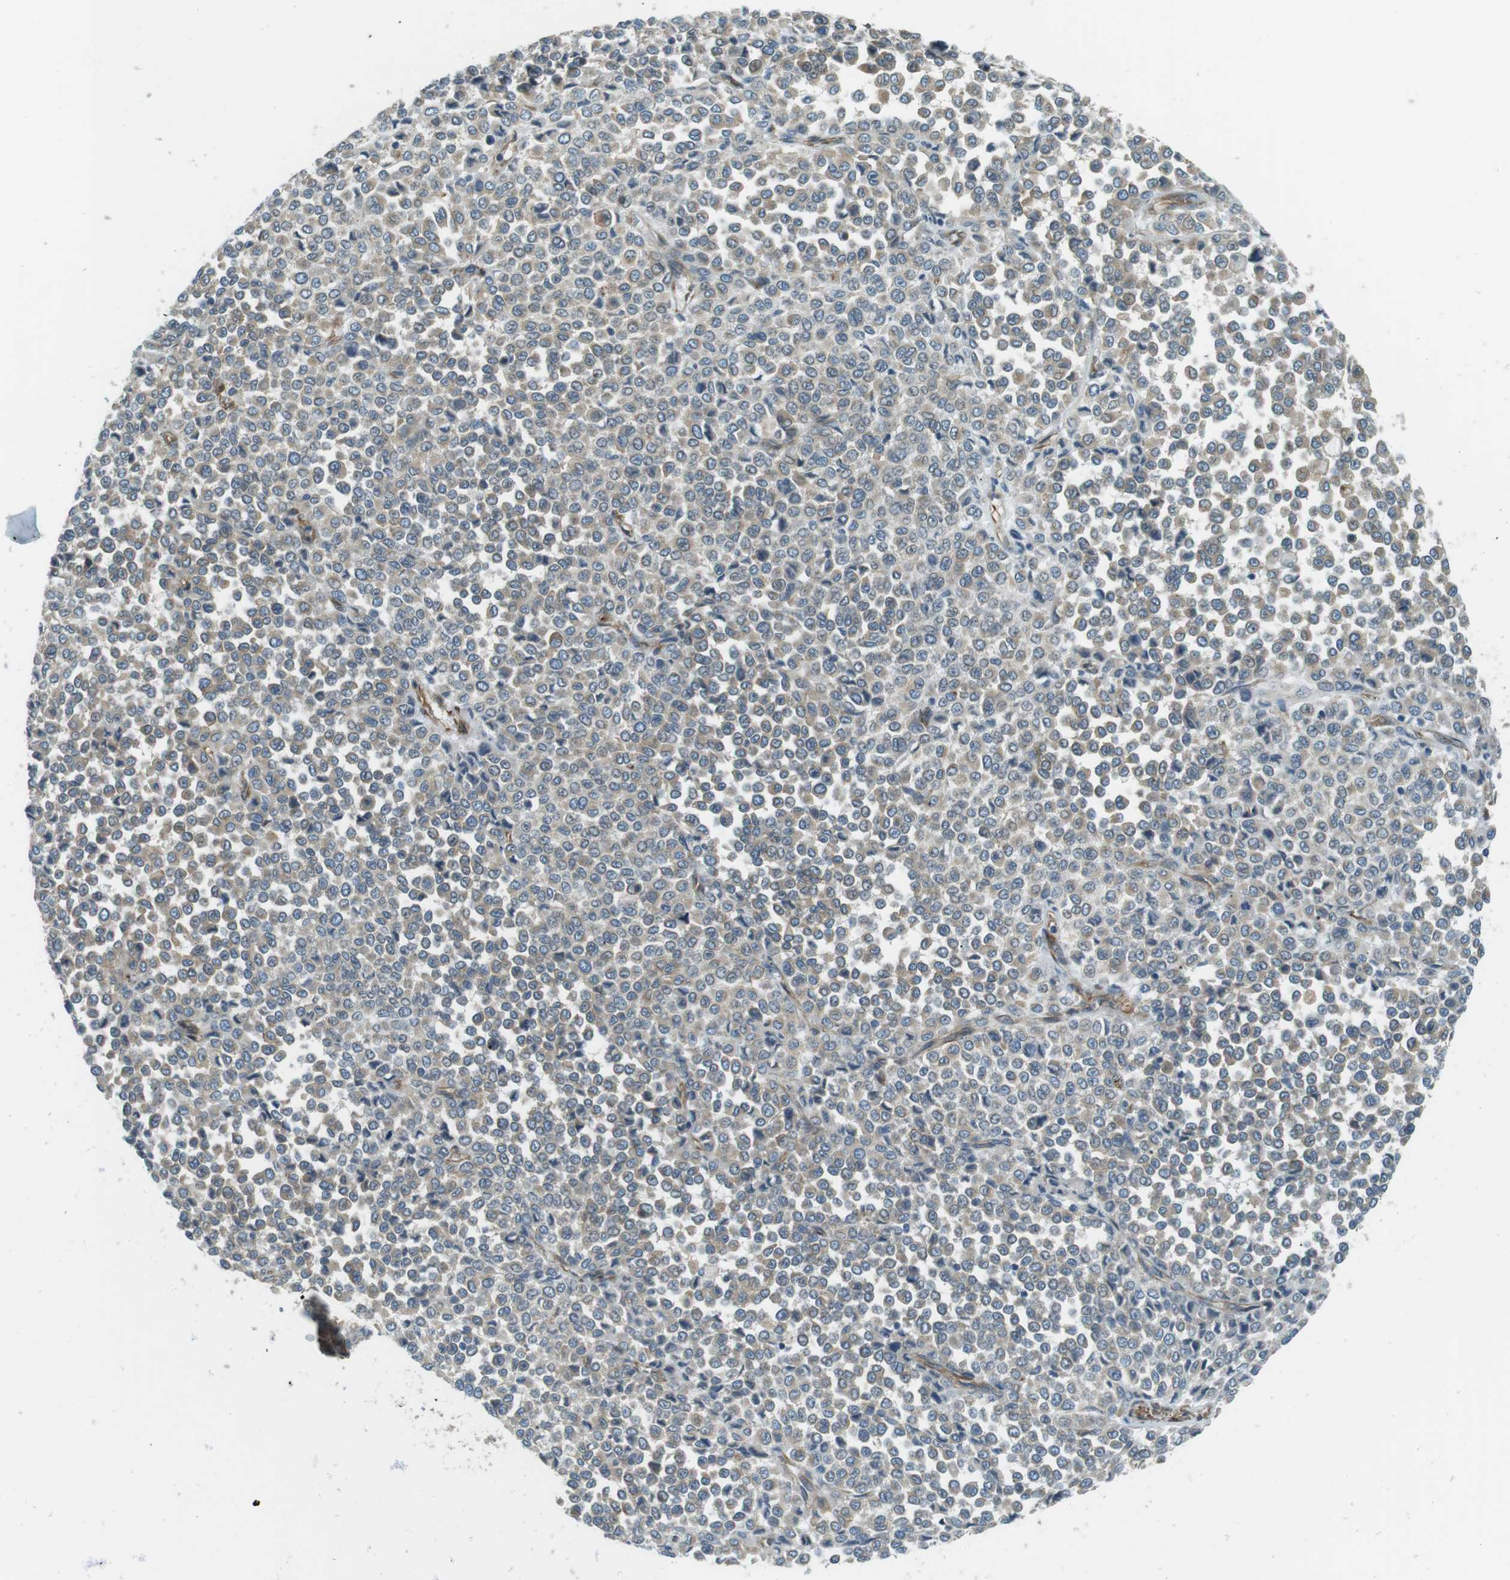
{"staining": {"intensity": "weak", "quantity": ">75%", "location": "cytoplasmic/membranous"}, "tissue": "melanoma", "cell_type": "Tumor cells", "image_type": "cancer", "snomed": [{"axis": "morphology", "description": "Malignant melanoma, Metastatic site"}, {"axis": "topography", "description": "Pancreas"}], "caption": "The image demonstrates immunohistochemical staining of melanoma. There is weak cytoplasmic/membranous positivity is identified in approximately >75% of tumor cells.", "gene": "ODR4", "patient": {"sex": "female", "age": 30}}